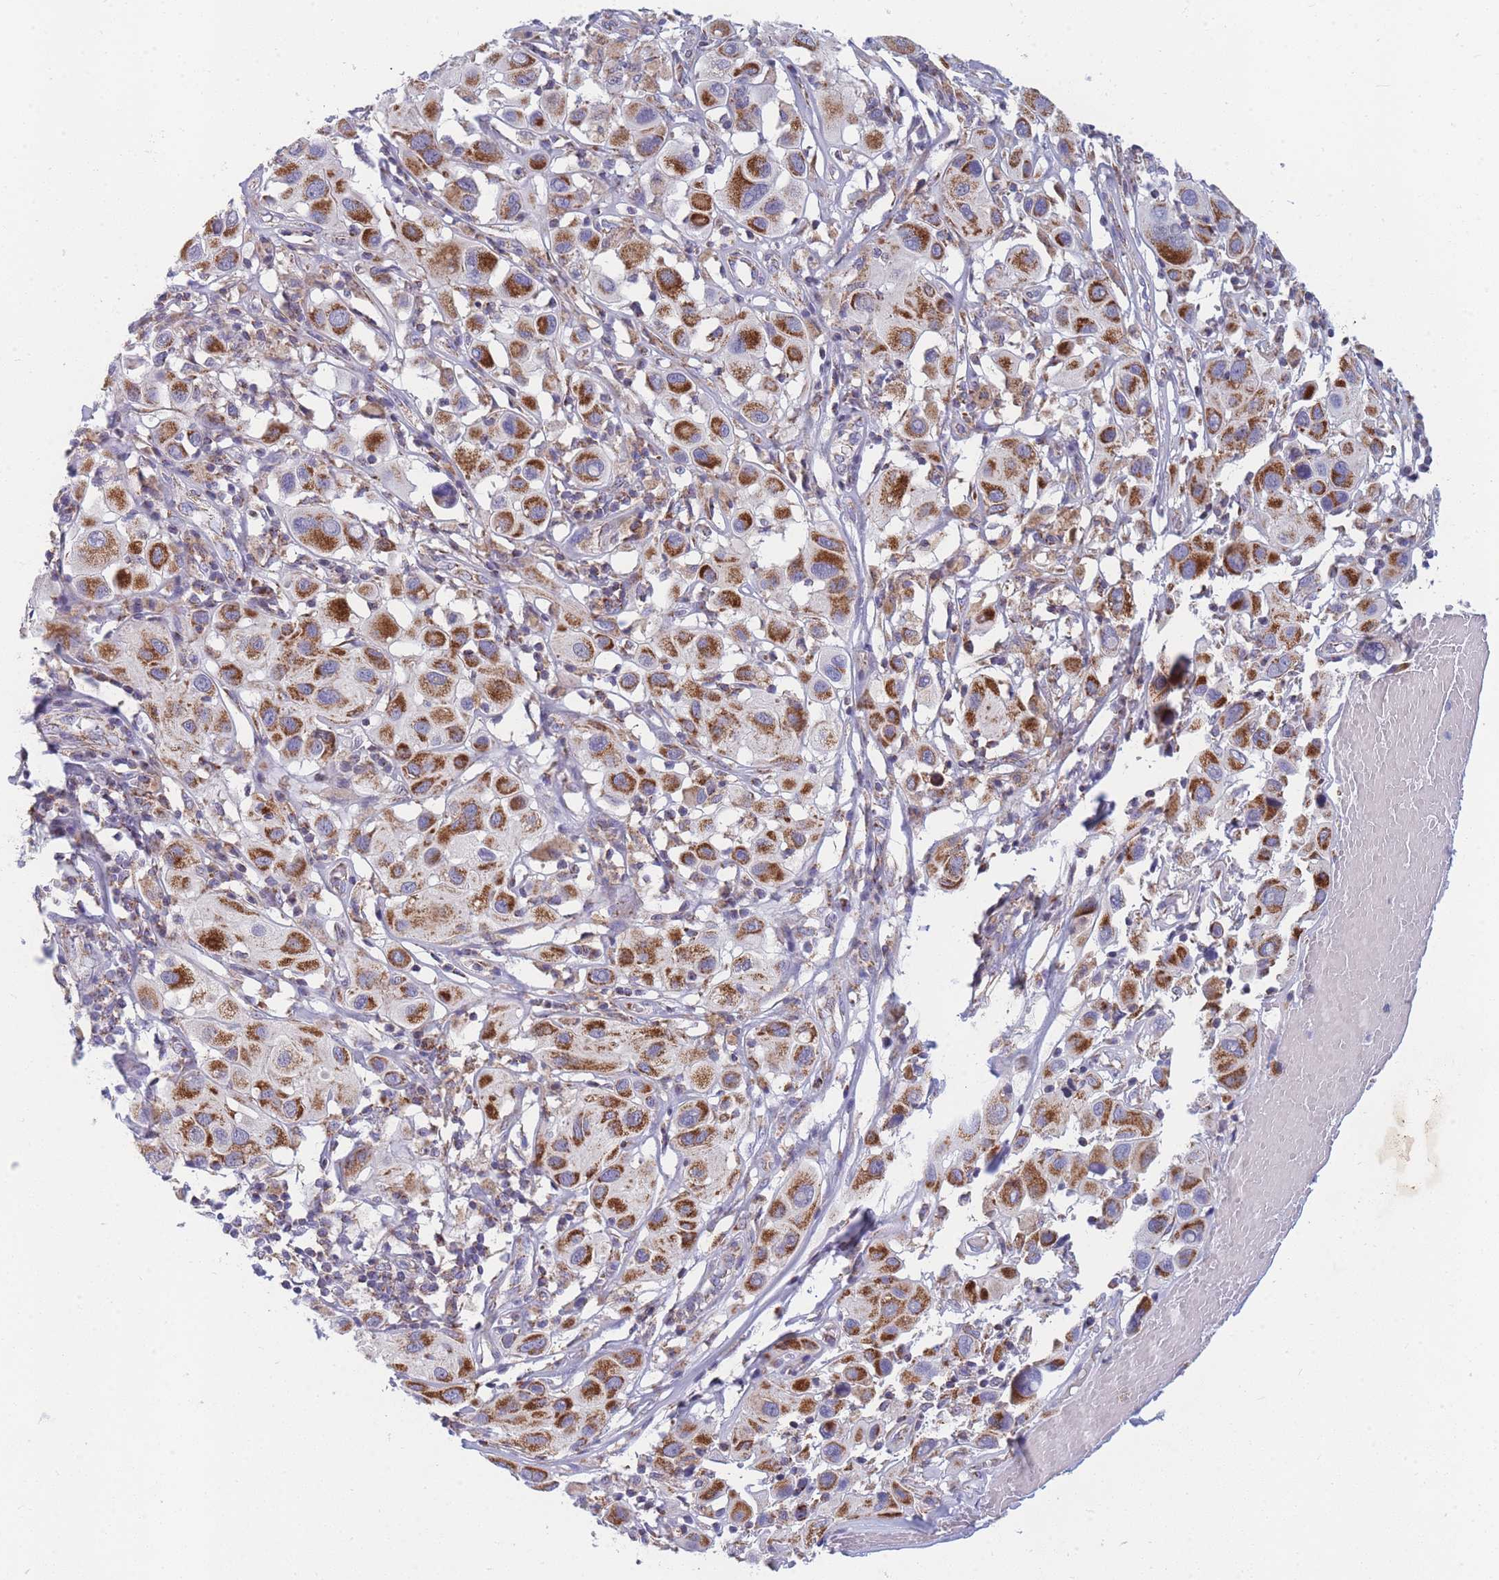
{"staining": {"intensity": "strong", "quantity": ">75%", "location": "cytoplasmic/membranous"}, "tissue": "melanoma", "cell_type": "Tumor cells", "image_type": "cancer", "snomed": [{"axis": "morphology", "description": "Malignant melanoma, Metastatic site"}, {"axis": "topography", "description": "Skin"}], "caption": "Melanoma was stained to show a protein in brown. There is high levels of strong cytoplasmic/membranous staining in about >75% of tumor cells. (DAB (3,3'-diaminobenzidine) IHC with brightfield microscopy, high magnification).", "gene": "MRPS11", "patient": {"sex": "male", "age": 41}}